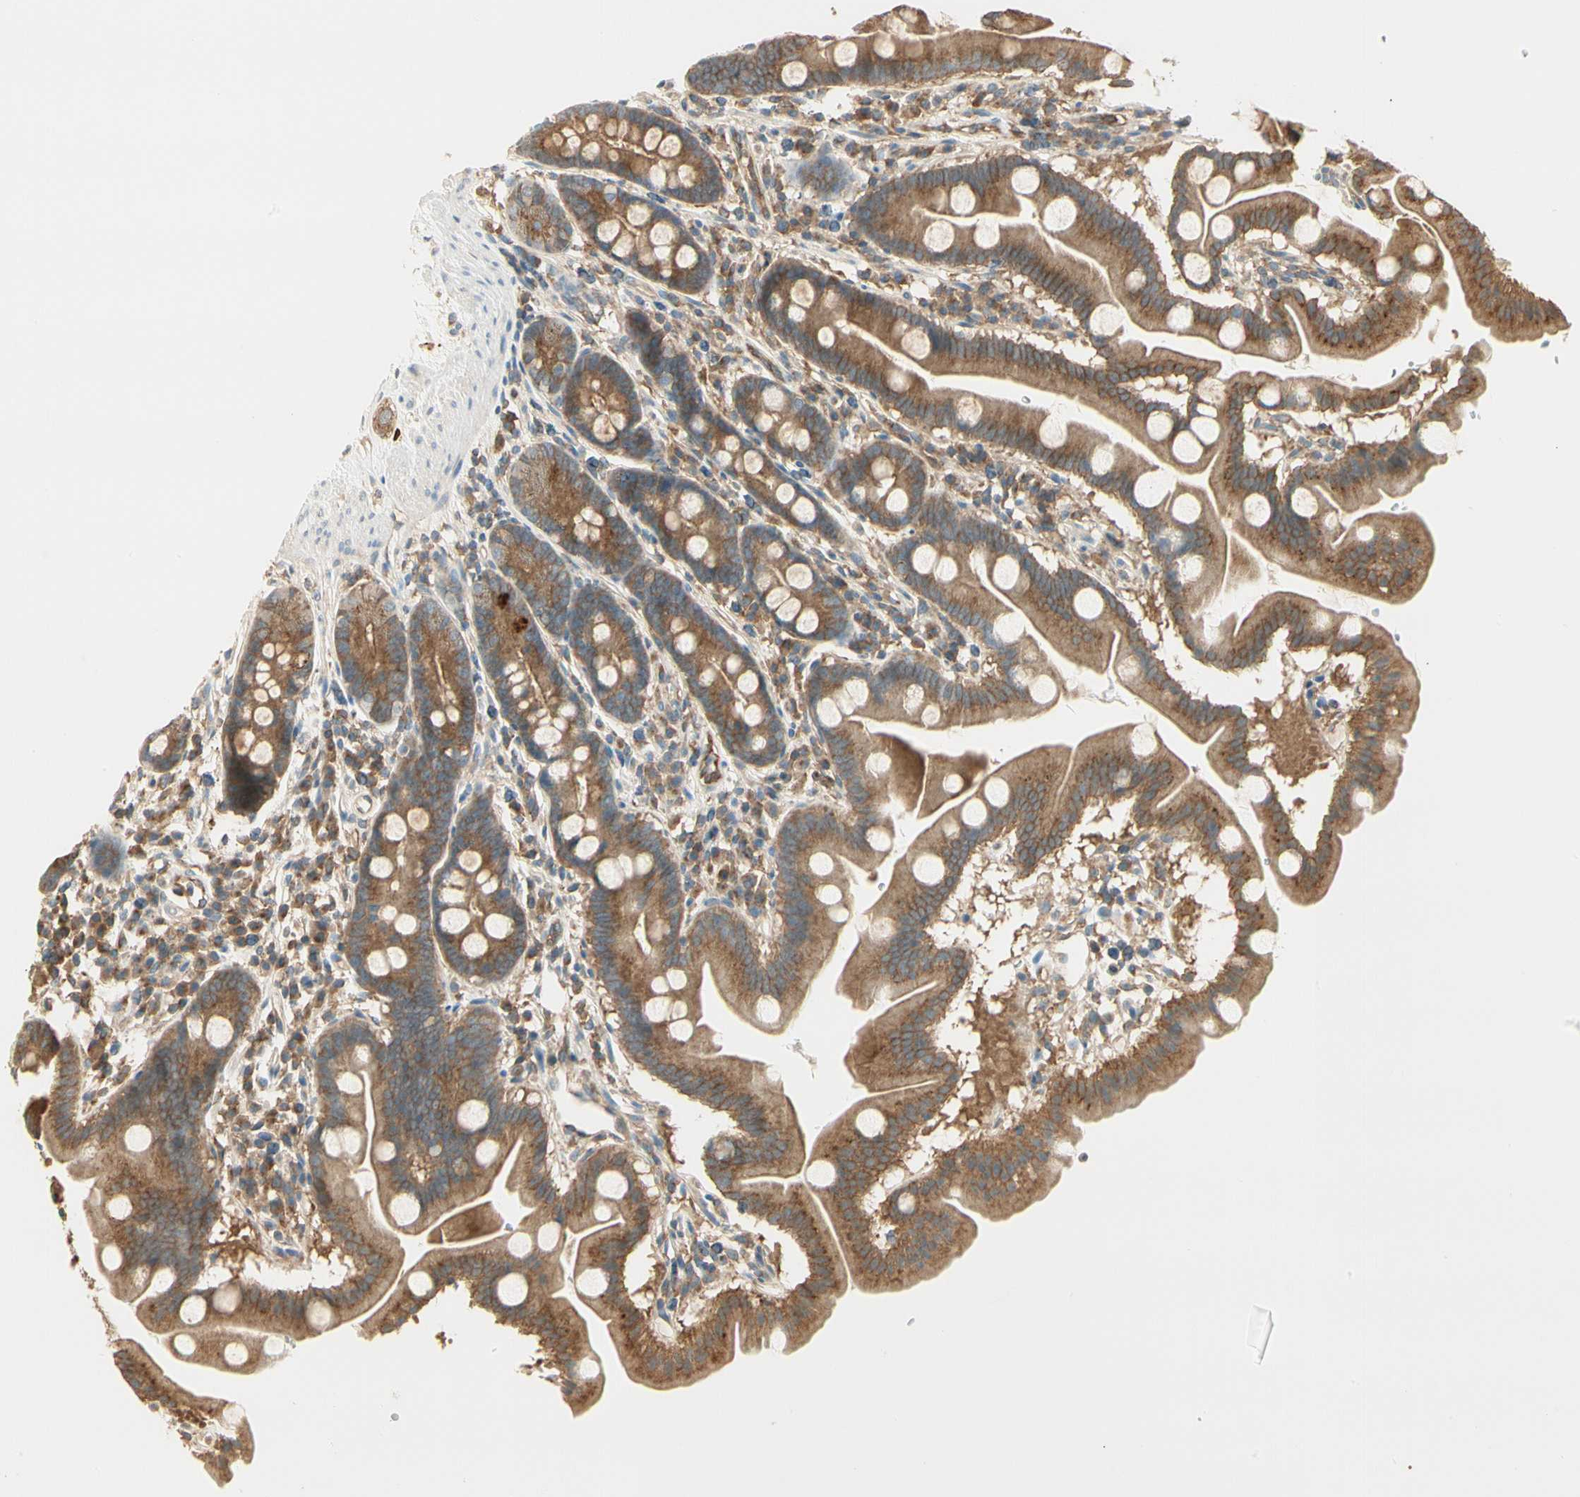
{"staining": {"intensity": "moderate", "quantity": ">75%", "location": "cytoplasmic/membranous"}, "tissue": "duodenum", "cell_type": "Glandular cells", "image_type": "normal", "snomed": [{"axis": "morphology", "description": "Normal tissue, NOS"}, {"axis": "topography", "description": "Duodenum"}], "caption": "DAB immunohistochemical staining of unremarkable duodenum demonstrates moderate cytoplasmic/membranous protein expression in approximately >75% of glandular cells.", "gene": "AGFG1", "patient": {"sex": "male", "age": 50}}